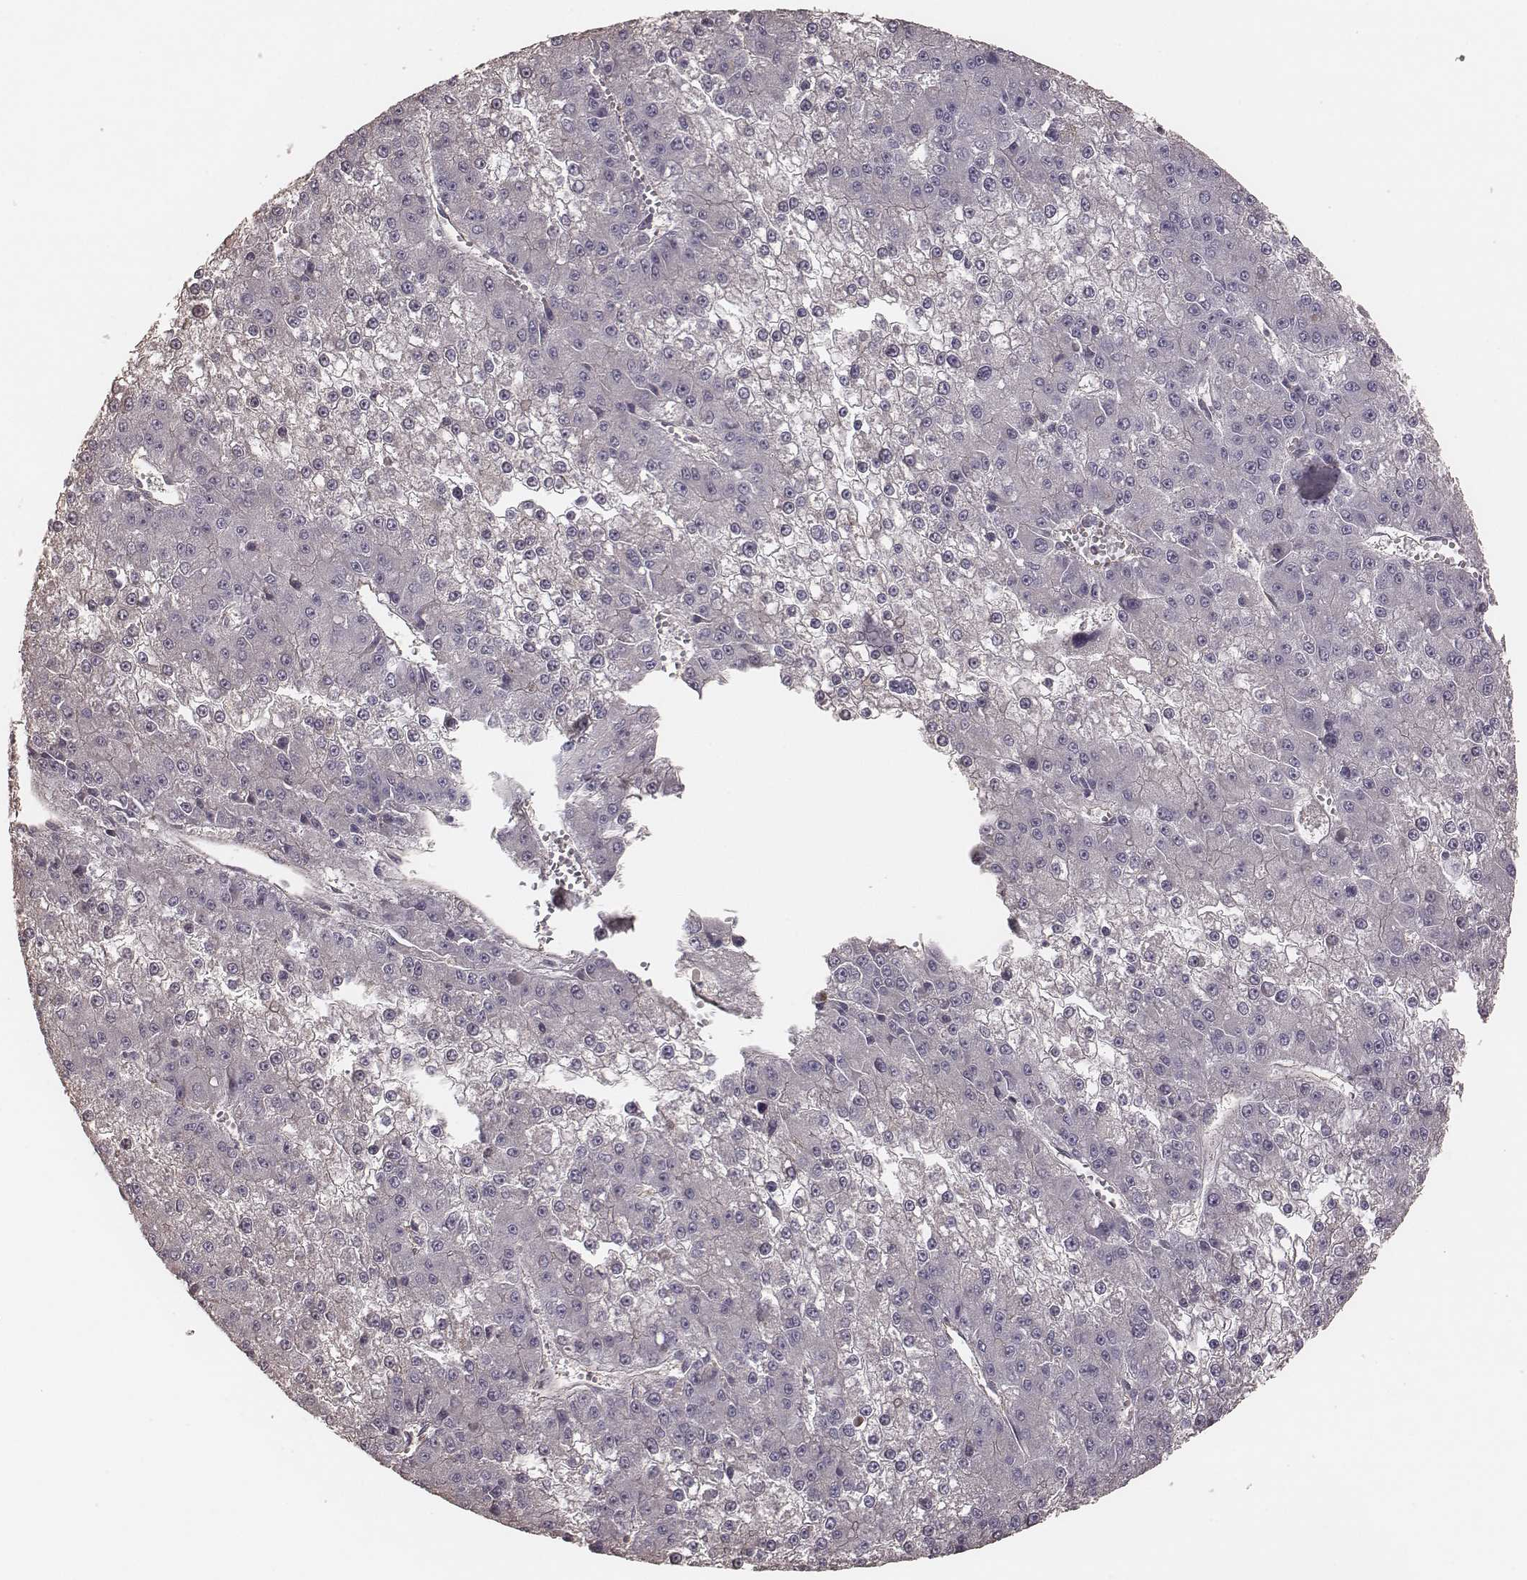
{"staining": {"intensity": "negative", "quantity": "none", "location": "none"}, "tissue": "liver cancer", "cell_type": "Tumor cells", "image_type": "cancer", "snomed": [{"axis": "morphology", "description": "Carcinoma, Hepatocellular, NOS"}, {"axis": "topography", "description": "Liver"}], "caption": "The image shows no staining of tumor cells in liver cancer. The staining is performed using DAB brown chromogen with nuclei counter-stained in using hematoxylin.", "gene": "OTOGL", "patient": {"sex": "female", "age": 73}}